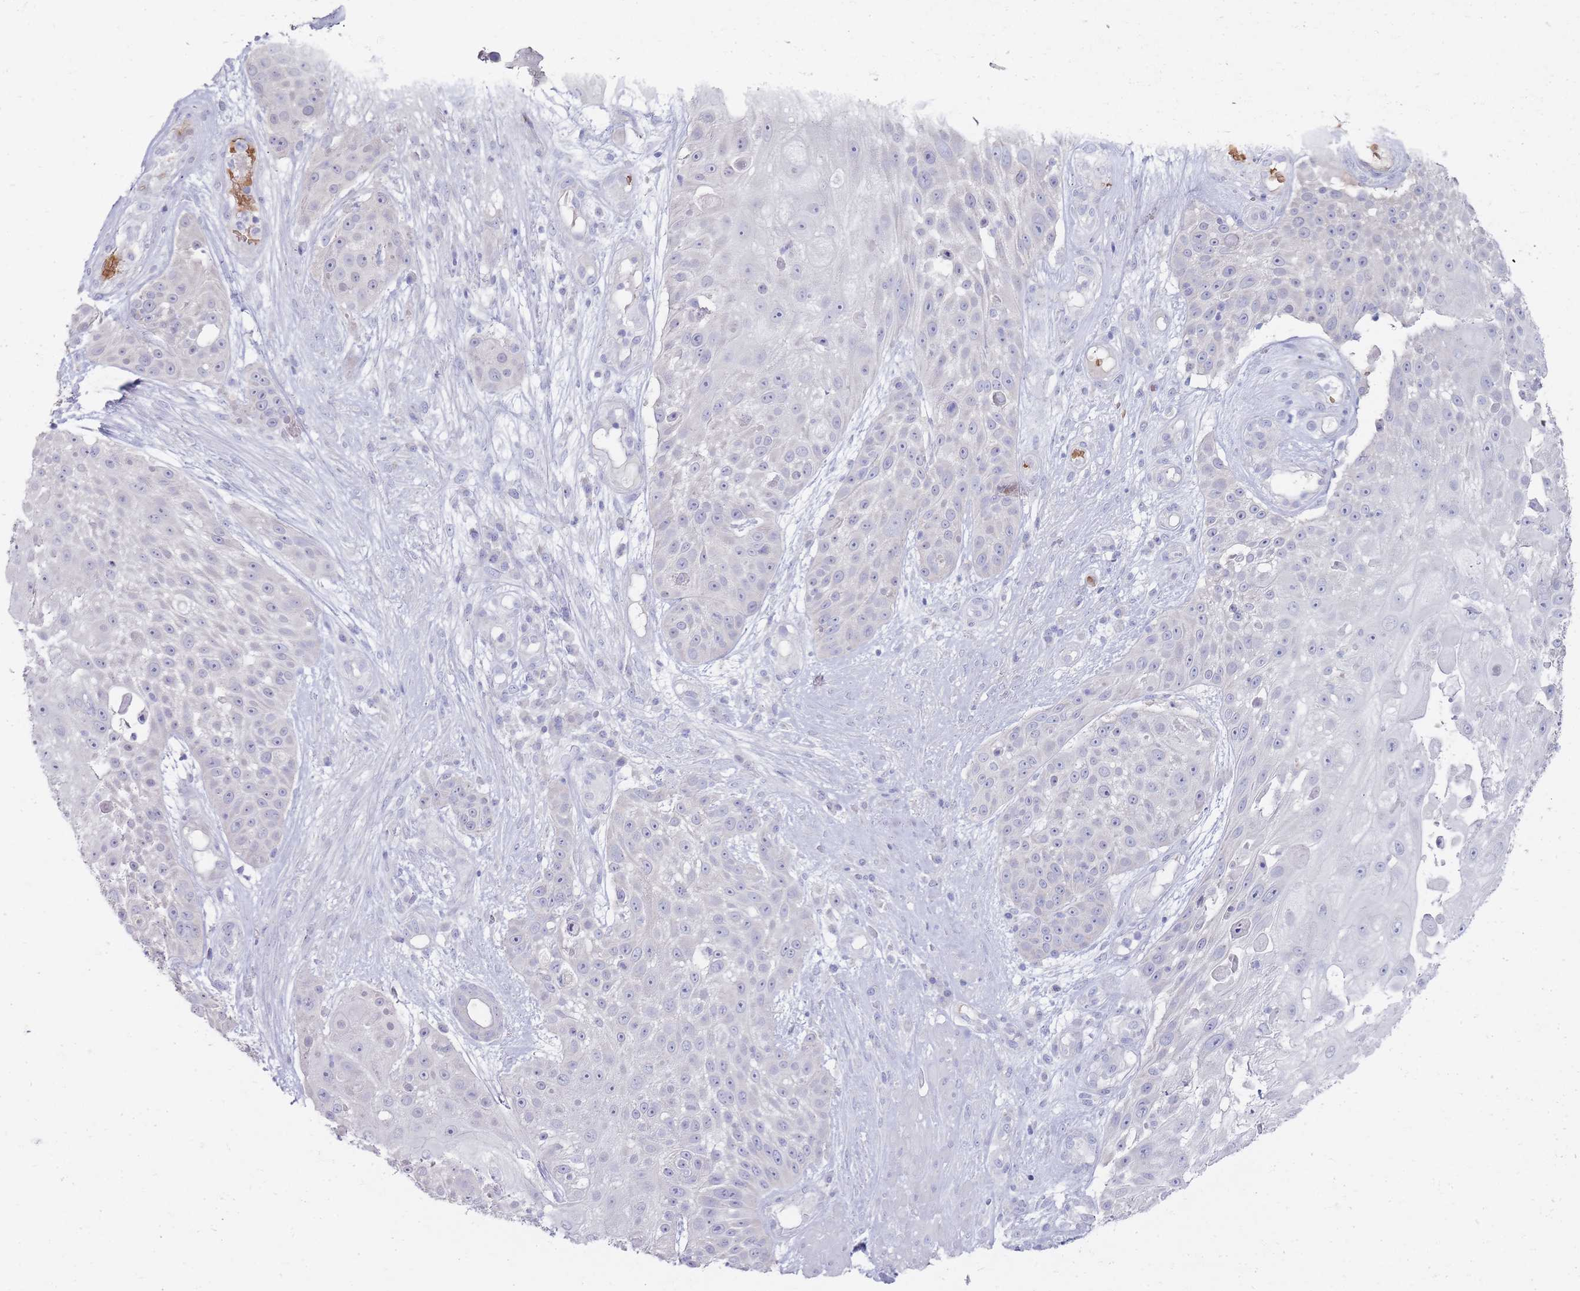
{"staining": {"intensity": "negative", "quantity": "none", "location": "none"}, "tissue": "skin cancer", "cell_type": "Tumor cells", "image_type": "cancer", "snomed": [{"axis": "morphology", "description": "Squamous cell carcinoma, NOS"}, {"axis": "topography", "description": "Skin"}], "caption": "IHC photomicrograph of human skin cancer (squamous cell carcinoma) stained for a protein (brown), which reveals no staining in tumor cells.", "gene": "HBG2", "patient": {"sex": "female", "age": 86}}